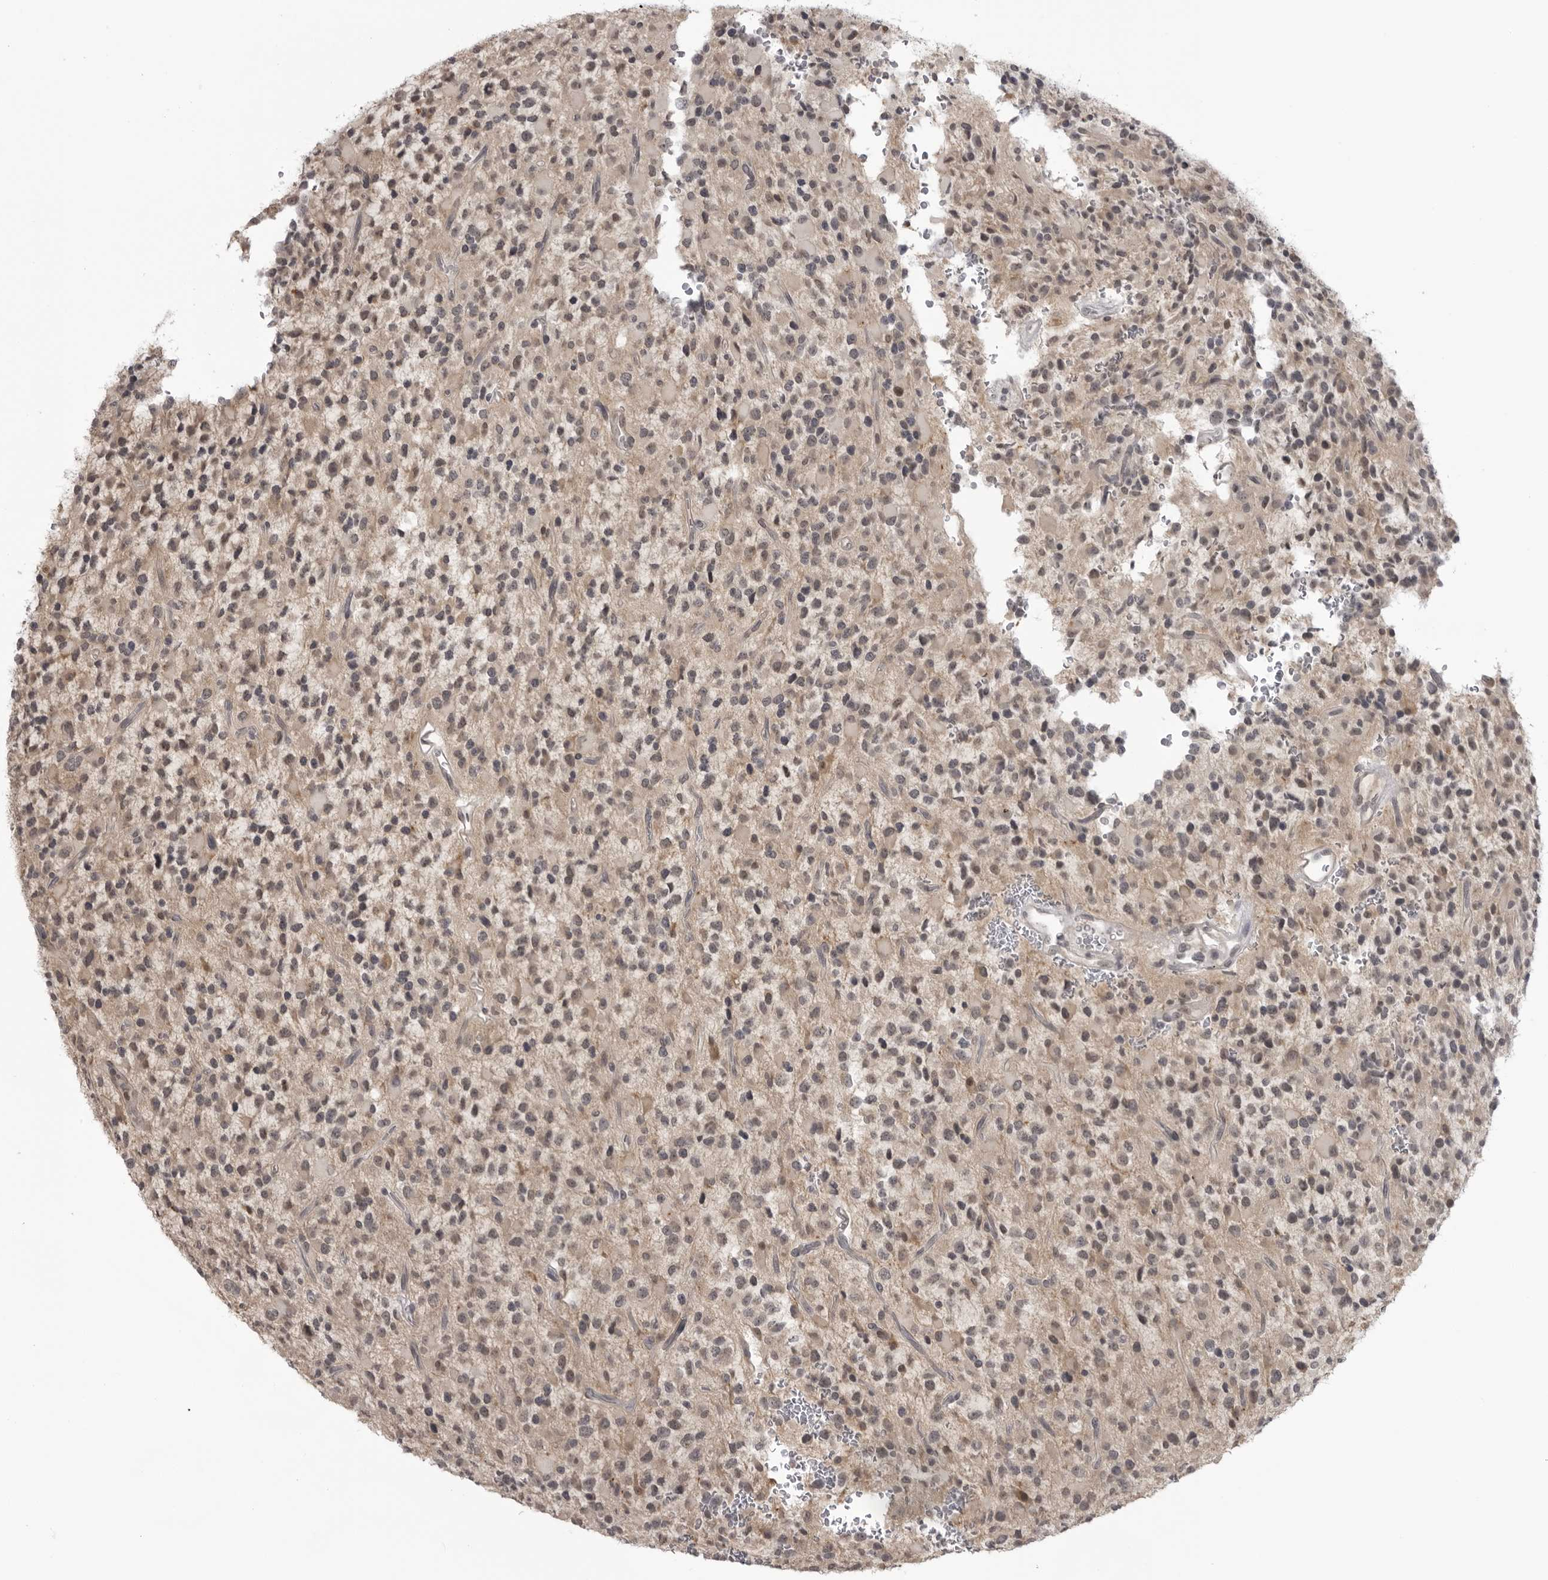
{"staining": {"intensity": "weak", "quantity": "25%-75%", "location": "cytoplasmic/membranous"}, "tissue": "glioma", "cell_type": "Tumor cells", "image_type": "cancer", "snomed": [{"axis": "morphology", "description": "Glioma, malignant, High grade"}, {"axis": "topography", "description": "Brain"}], "caption": "Approximately 25%-75% of tumor cells in human malignant glioma (high-grade) show weak cytoplasmic/membranous protein expression as visualized by brown immunohistochemical staining.", "gene": "PDCL3", "patient": {"sex": "male", "age": 34}}